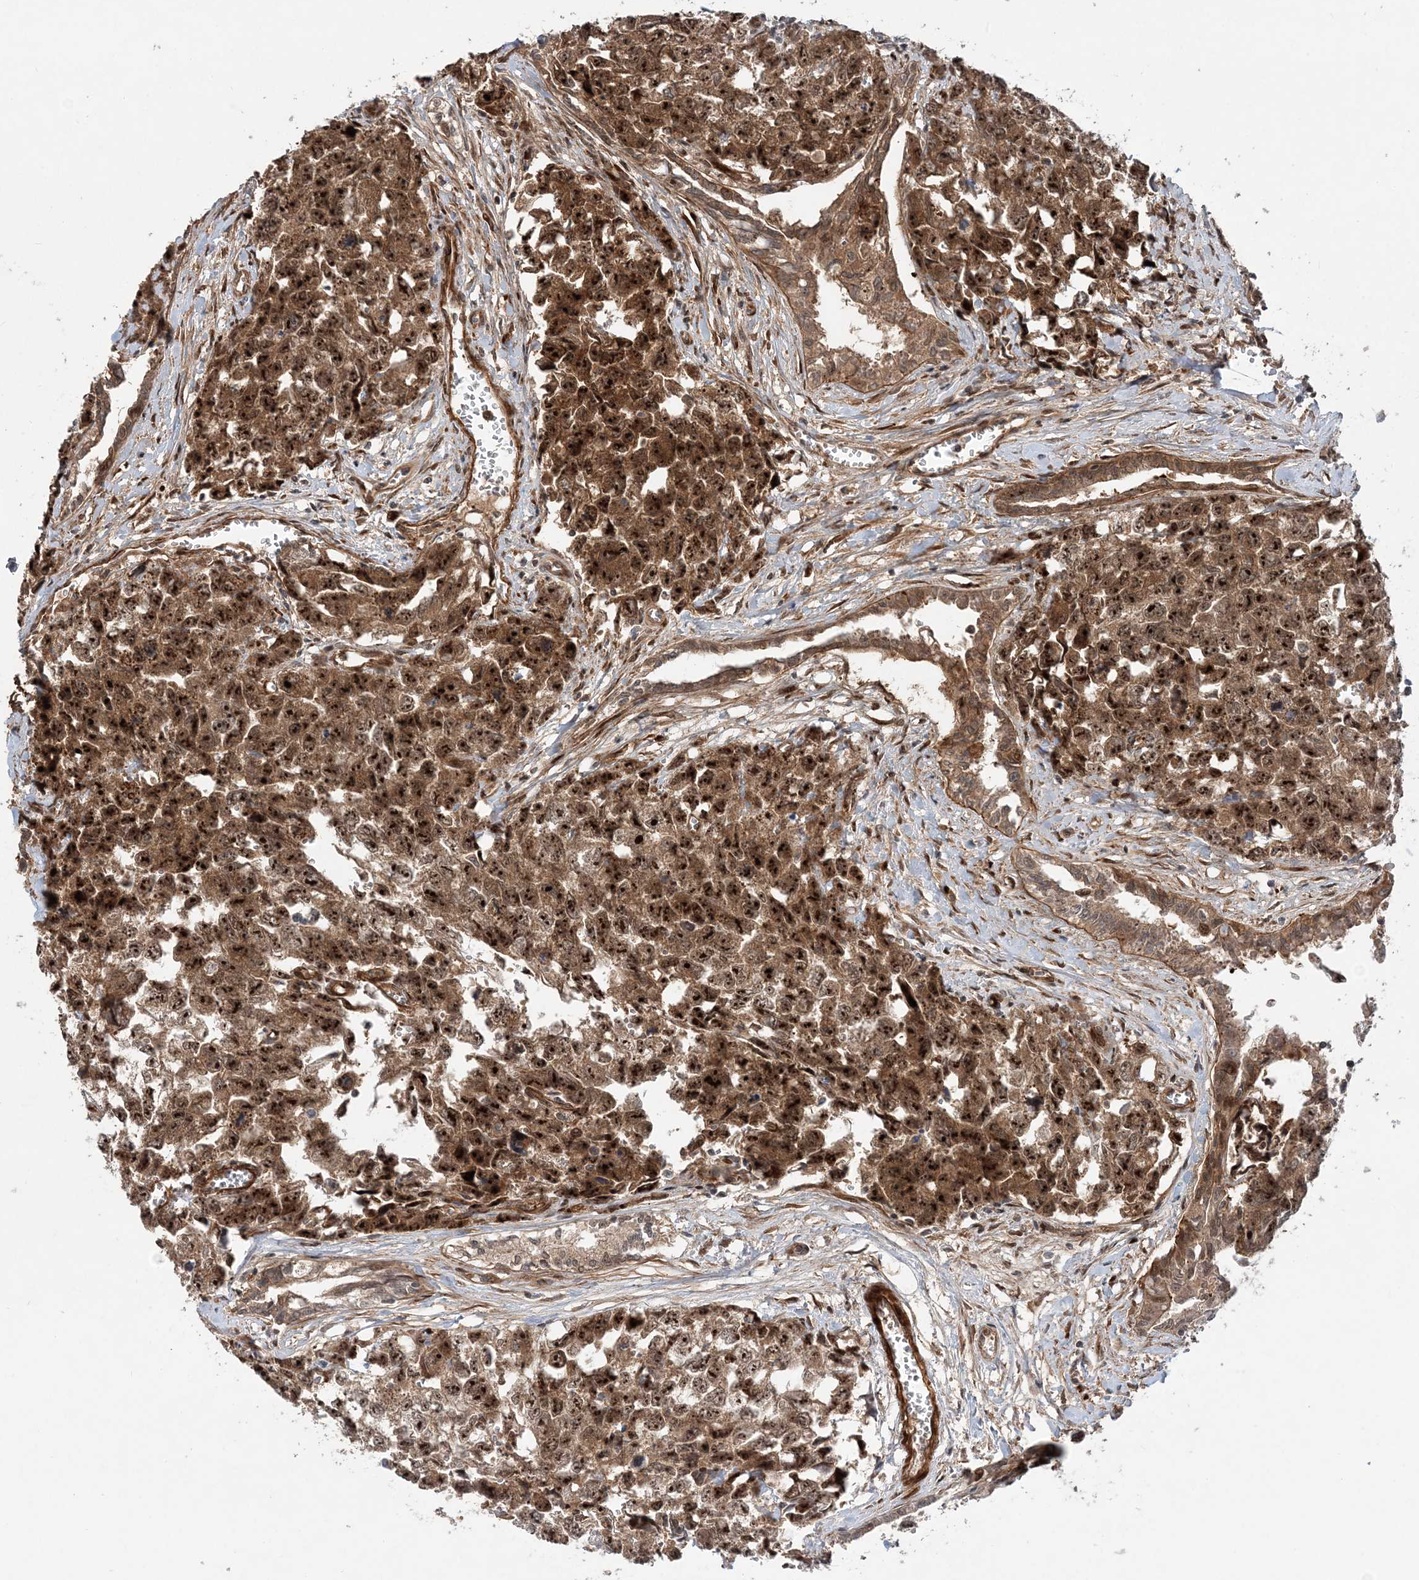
{"staining": {"intensity": "strong", "quantity": ">75%", "location": "cytoplasmic/membranous,nuclear"}, "tissue": "testis cancer", "cell_type": "Tumor cells", "image_type": "cancer", "snomed": [{"axis": "morphology", "description": "Carcinoma, Embryonal, NOS"}, {"axis": "topography", "description": "Testis"}], "caption": "IHC image of neoplastic tissue: human testis cancer stained using immunohistochemistry (IHC) exhibits high levels of strong protein expression localized specifically in the cytoplasmic/membranous and nuclear of tumor cells, appearing as a cytoplasmic/membranous and nuclear brown color.", "gene": "GEMIN5", "patient": {"sex": "male", "age": 31}}